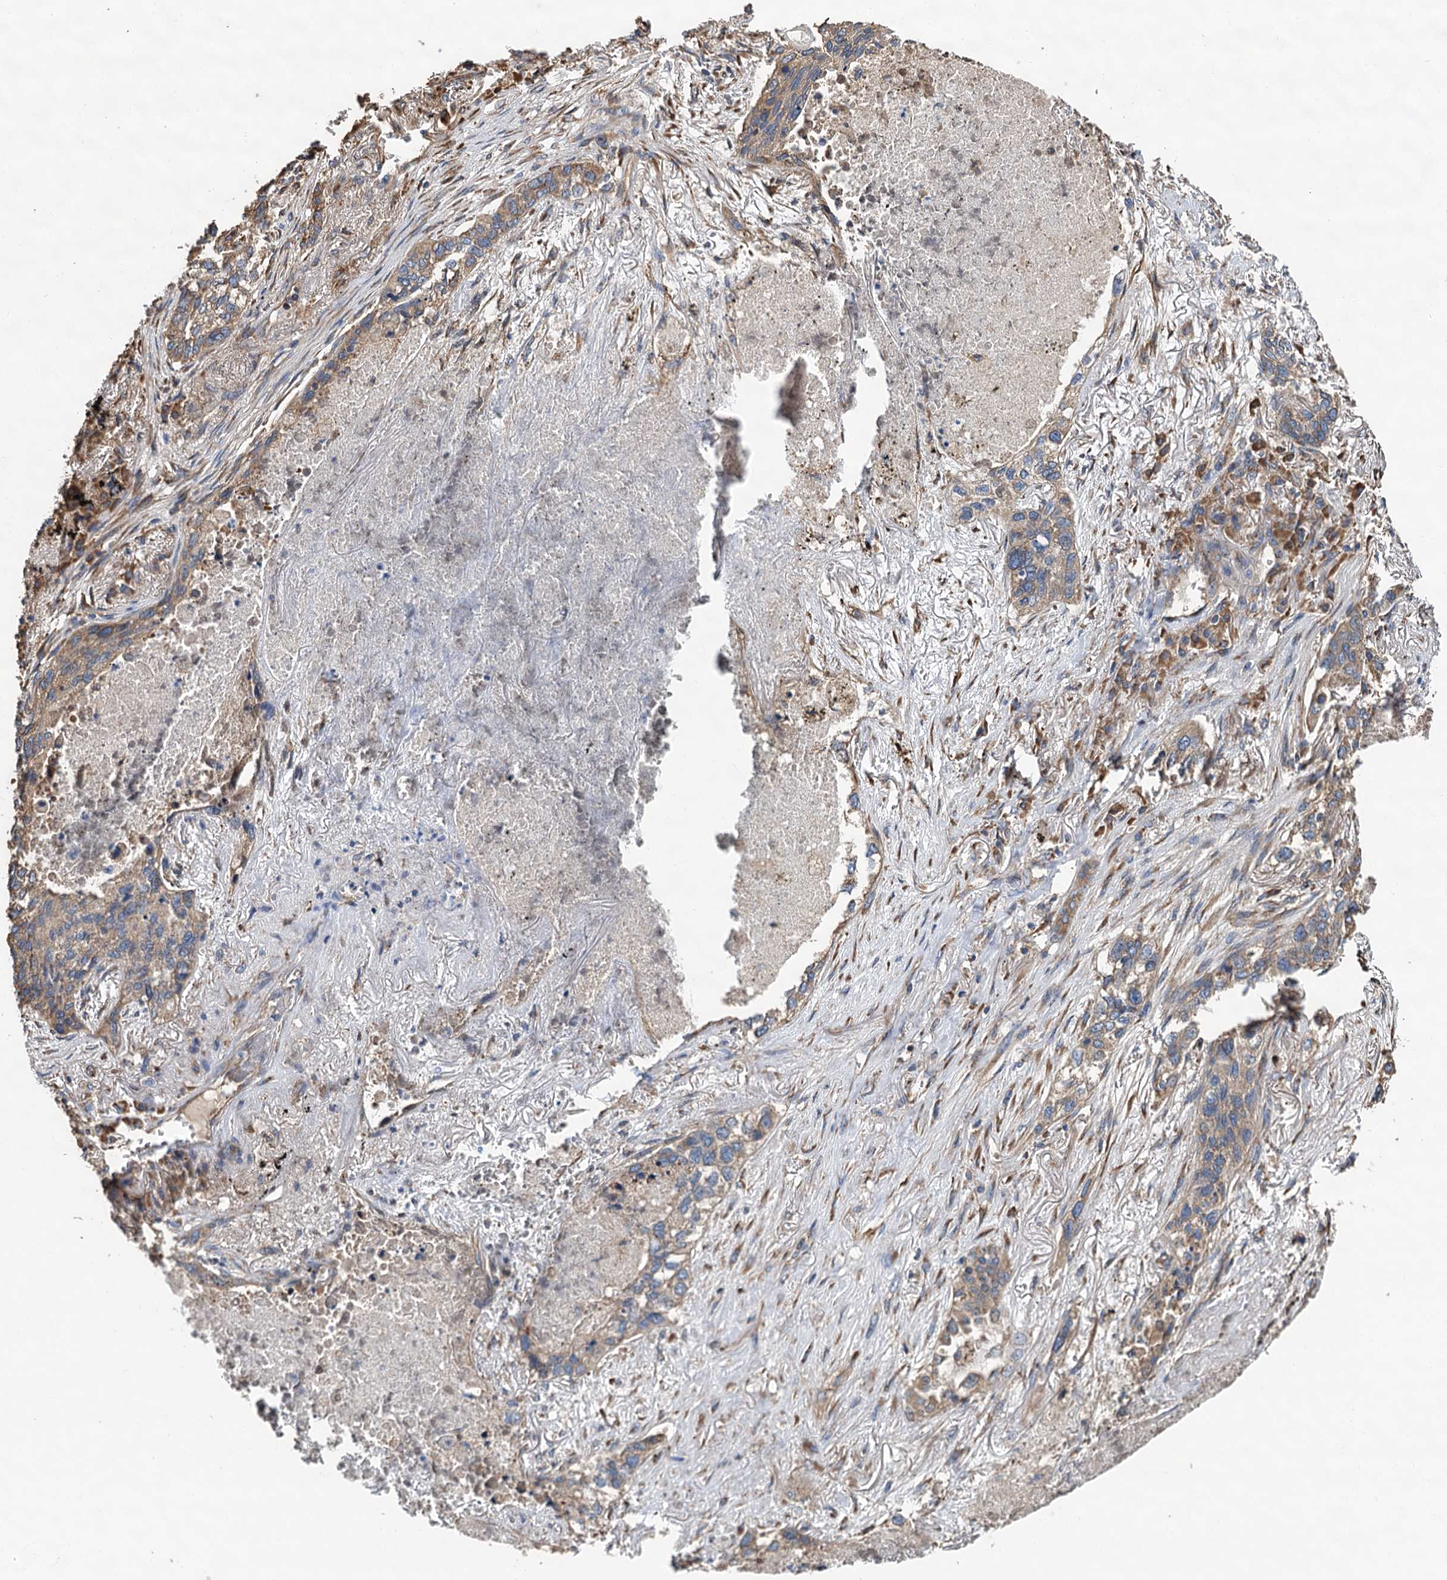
{"staining": {"intensity": "moderate", "quantity": "25%-75%", "location": "cytoplasmic/membranous"}, "tissue": "lung cancer", "cell_type": "Tumor cells", "image_type": "cancer", "snomed": [{"axis": "morphology", "description": "Squamous cell carcinoma, NOS"}, {"axis": "topography", "description": "Lung"}], "caption": "Protein expression analysis of lung cancer (squamous cell carcinoma) displays moderate cytoplasmic/membranous expression in about 25%-75% of tumor cells.", "gene": "LINS1", "patient": {"sex": "female", "age": 63}}